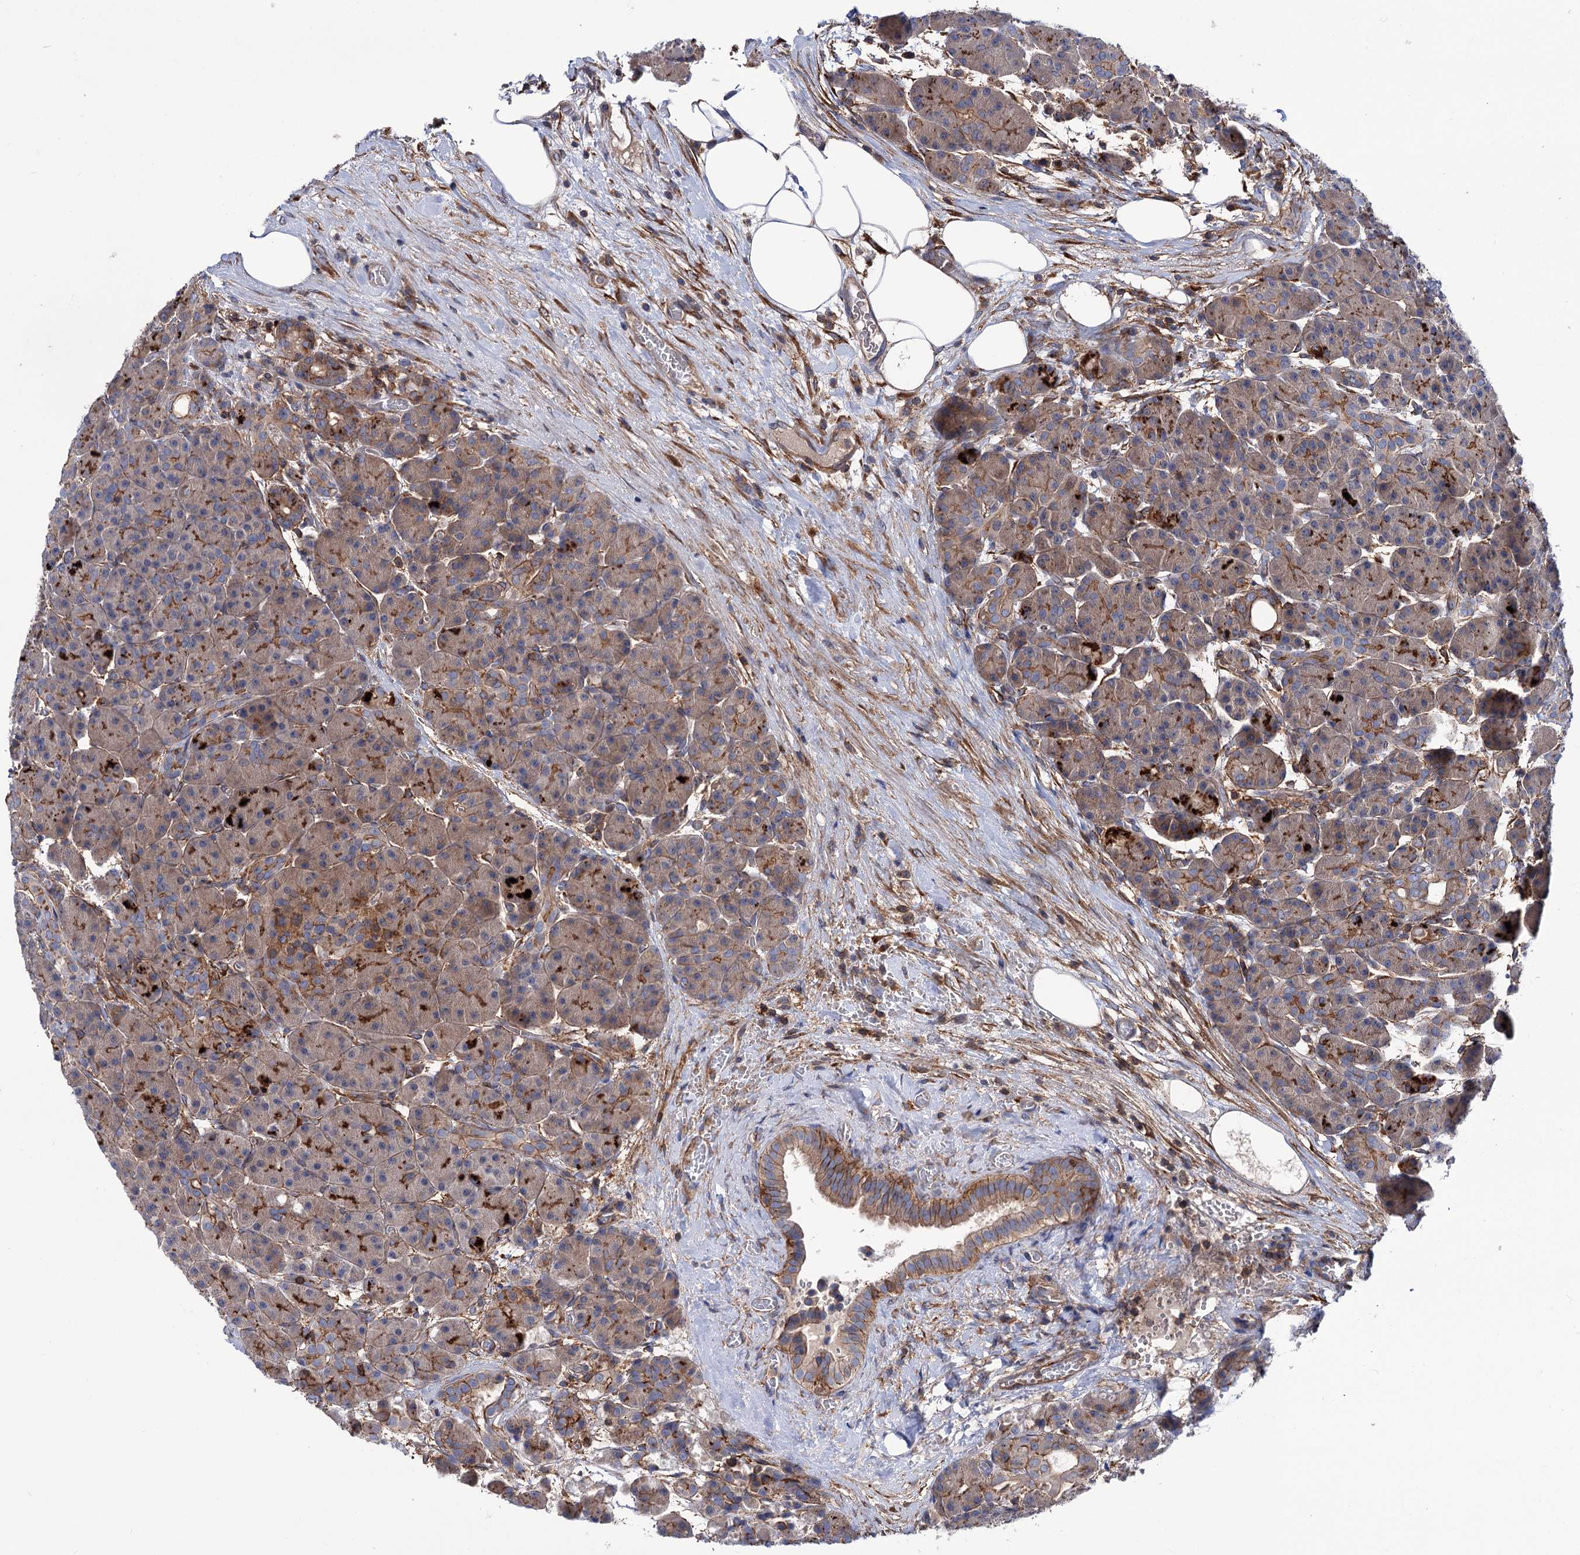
{"staining": {"intensity": "moderate", "quantity": "25%-75%", "location": "cytoplasmic/membranous"}, "tissue": "pancreas", "cell_type": "Exocrine glandular cells", "image_type": "normal", "snomed": [{"axis": "morphology", "description": "Normal tissue, NOS"}, {"axis": "topography", "description": "Pancreas"}], "caption": "Immunohistochemical staining of unremarkable human pancreas displays moderate cytoplasmic/membranous protein positivity in about 25%-75% of exocrine glandular cells.", "gene": "DEF6", "patient": {"sex": "male", "age": 63}}